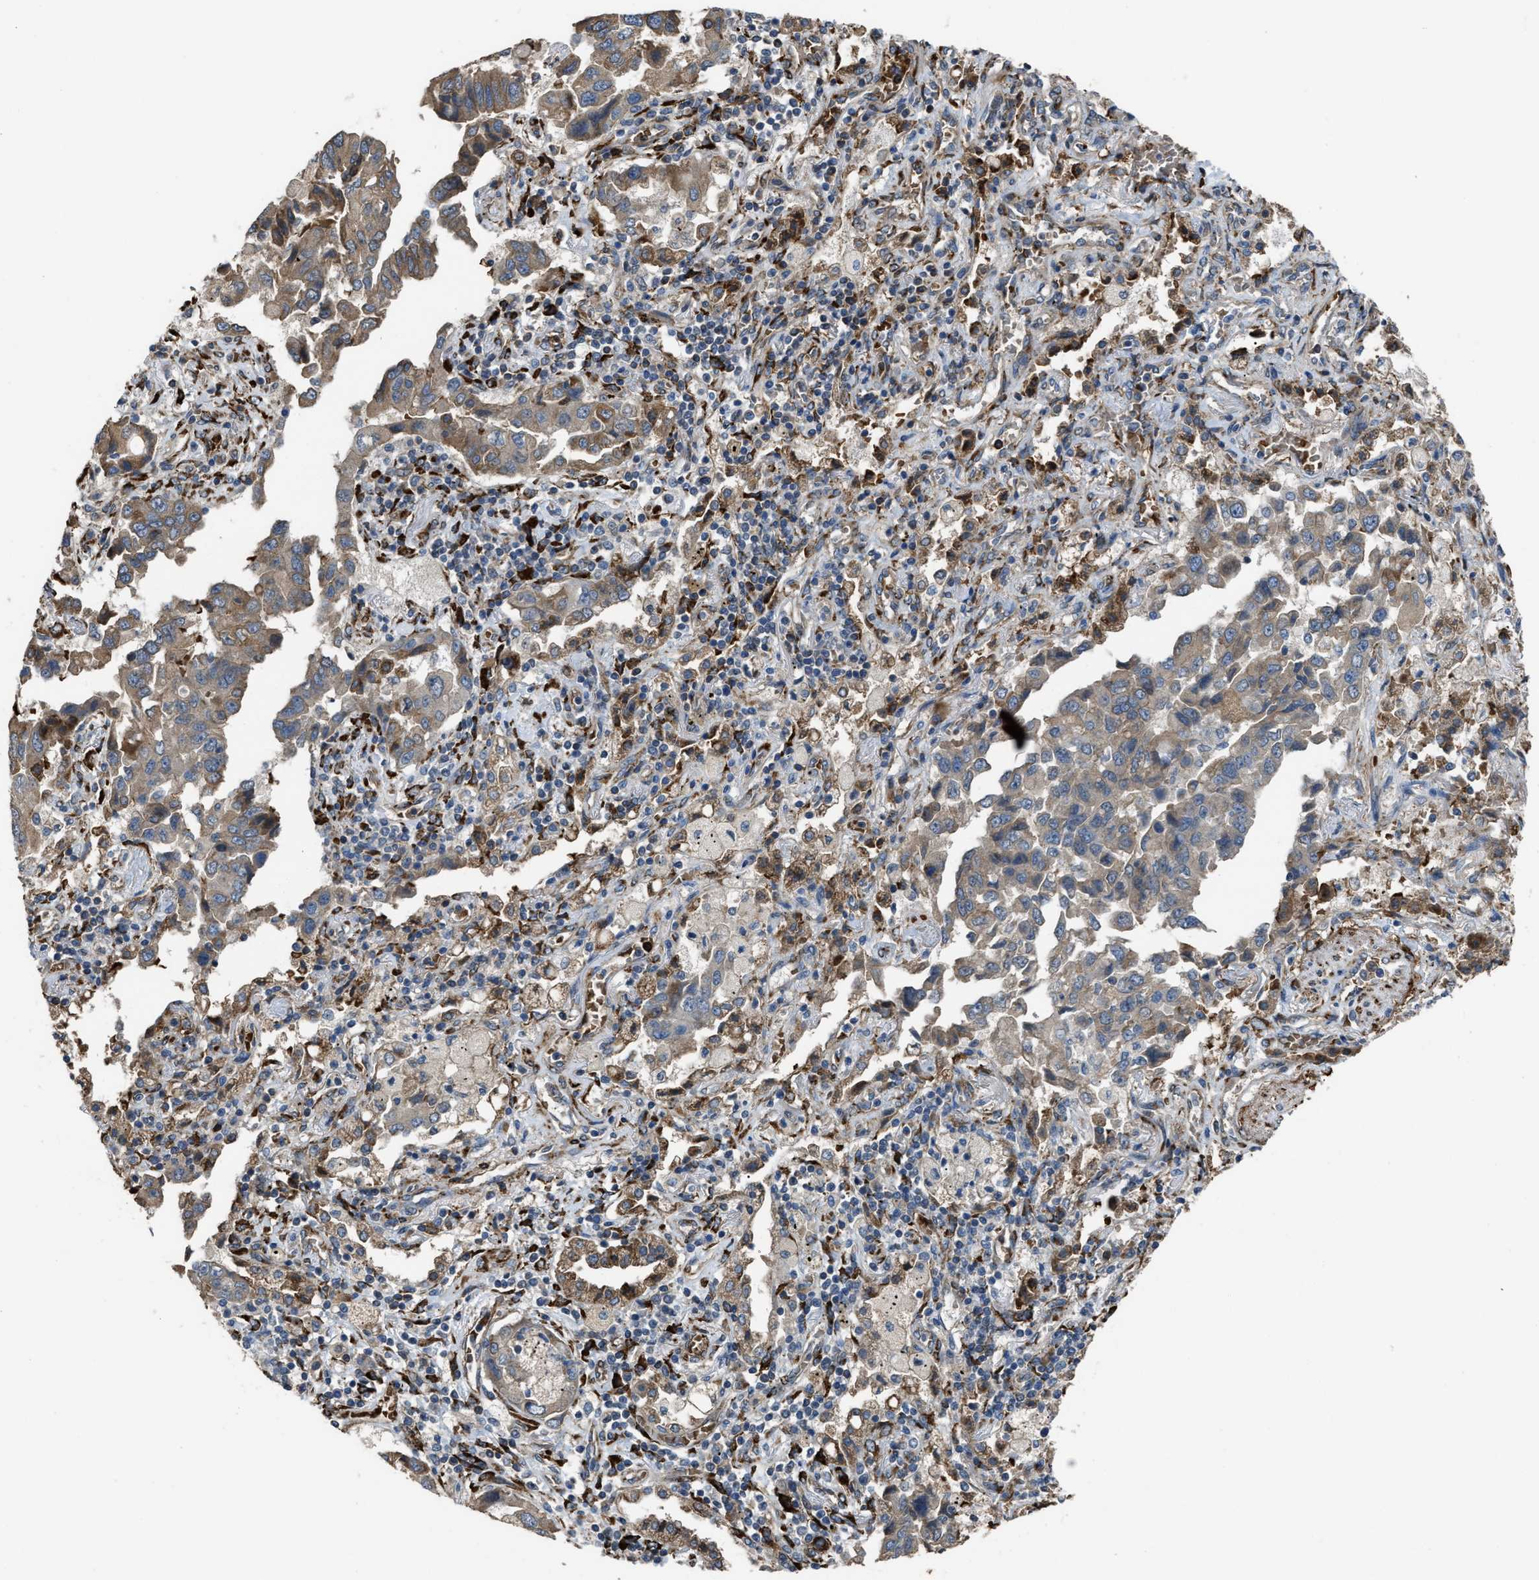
{"staining": {"intensity": "moderate", "quantity": "25%-75%", "location": "cytoplasmic/membranous"}, "tissue": "lung cancer", "cell_type": "Tumor cells", "image_type": "cancer", "snomed": [{"axis": "morphology", "description": "Adenocarcinoma, NOS"}, {"axis": "topography", "description": "Lung"}], "caption": "Lung adenocarcinoma stained with a protein marker demonstrates moderate staining in tumor cells.", "gene": "SELENOM", "patient": {"sex": "female", "age": 65}}